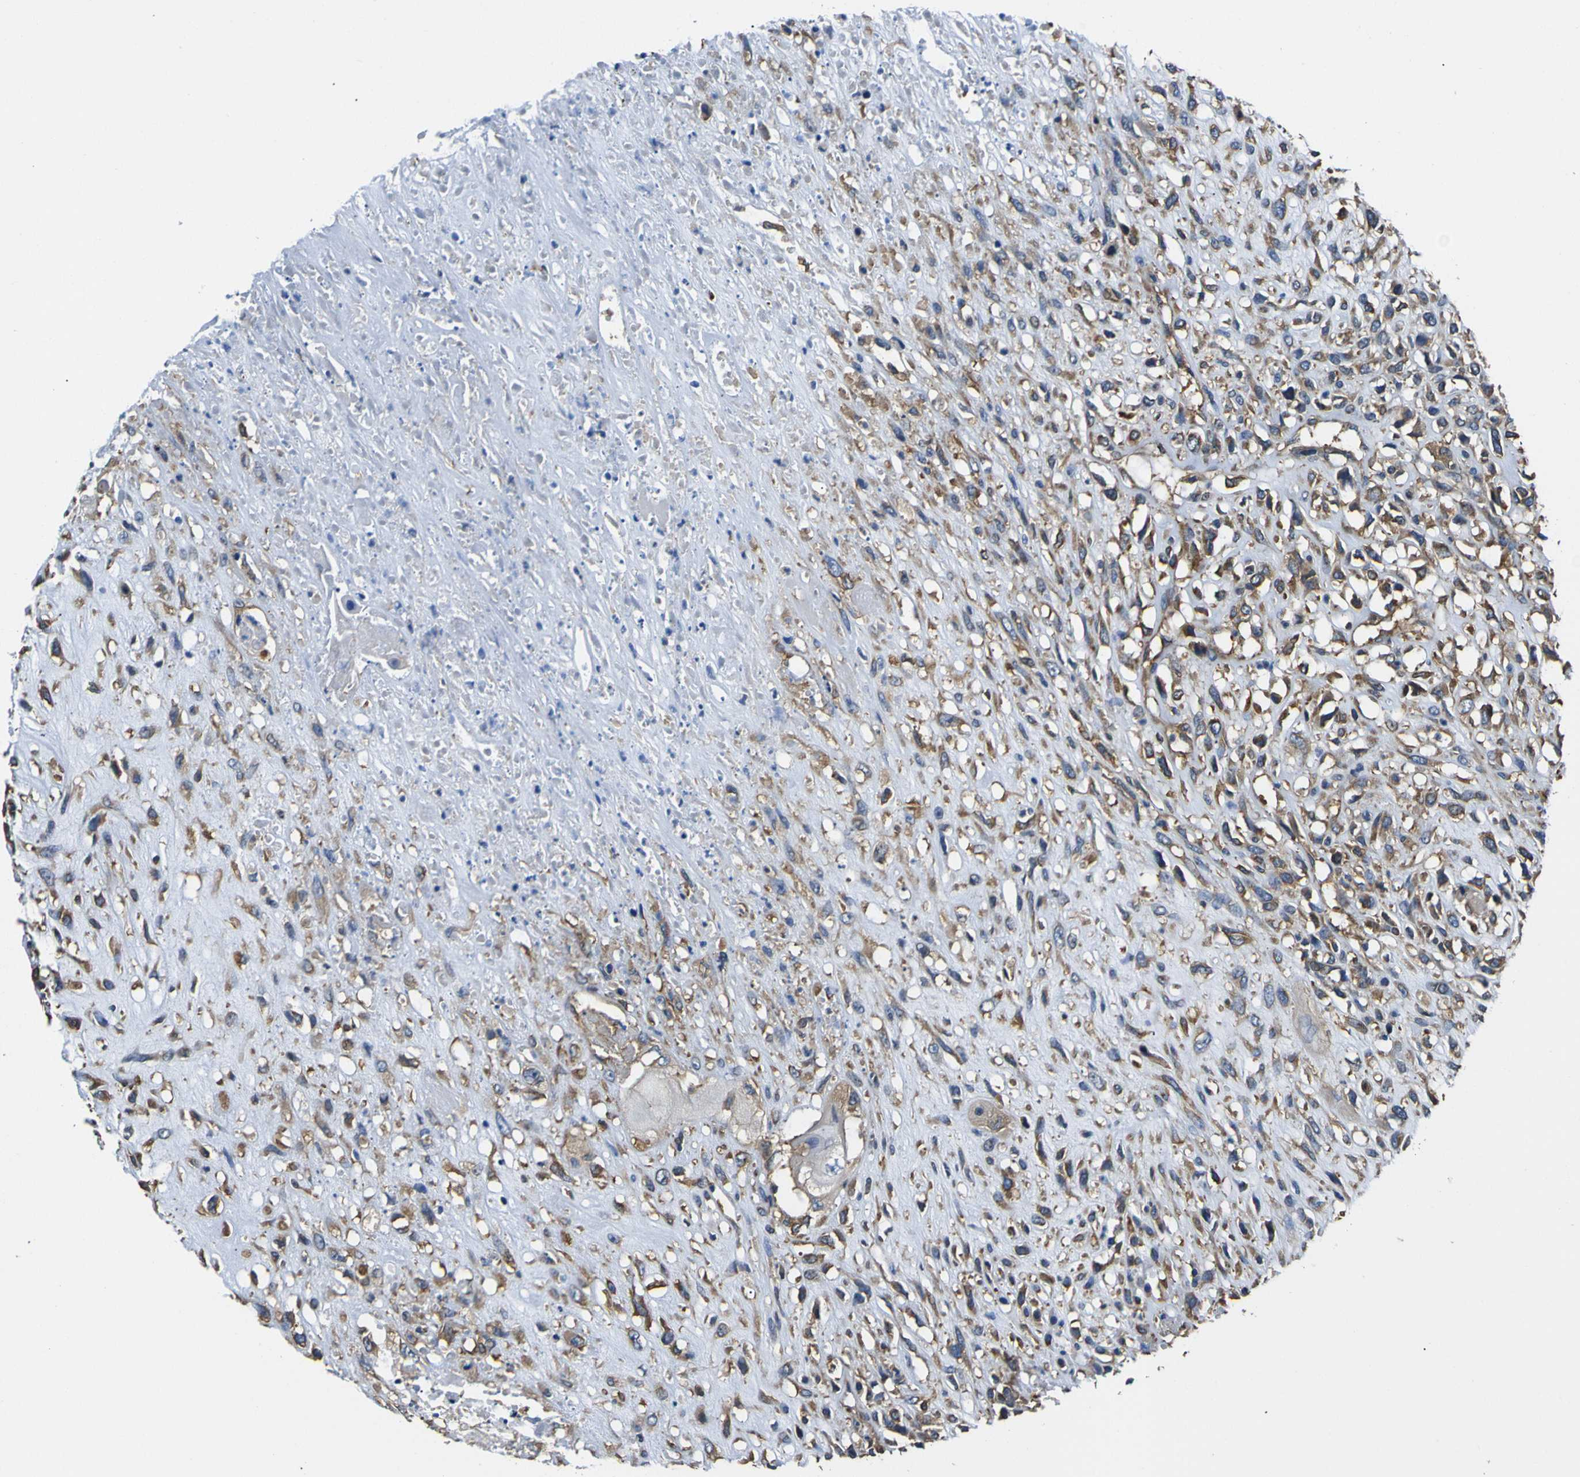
{"staining": {"intensity": "moderate", "quantity": ">75%", "location": "cytoplasmic/membranous"}, "tissue": "head and neck cancer", "cell_type": "Tumor cells", "image_type": "cancer", "snomed": [{"axis": "morphology", "description": "Necrosis, NOS"}, {"axis": "morphology", "description": "Neoplasm, malignant, NOS"}, {"axis": "topography", "description": "Salivary gland"}, {"axis": "topography", "description": "Head-Neck"}], "caption": "Moderate cytoplasmic/membranous staining for a protein is seen in about >75% of tumor cells of head and neck malignant neoplasm using immunohistochemistry.", "gene": "TUBB", "patient": {"sex": "male", "age": 43}}